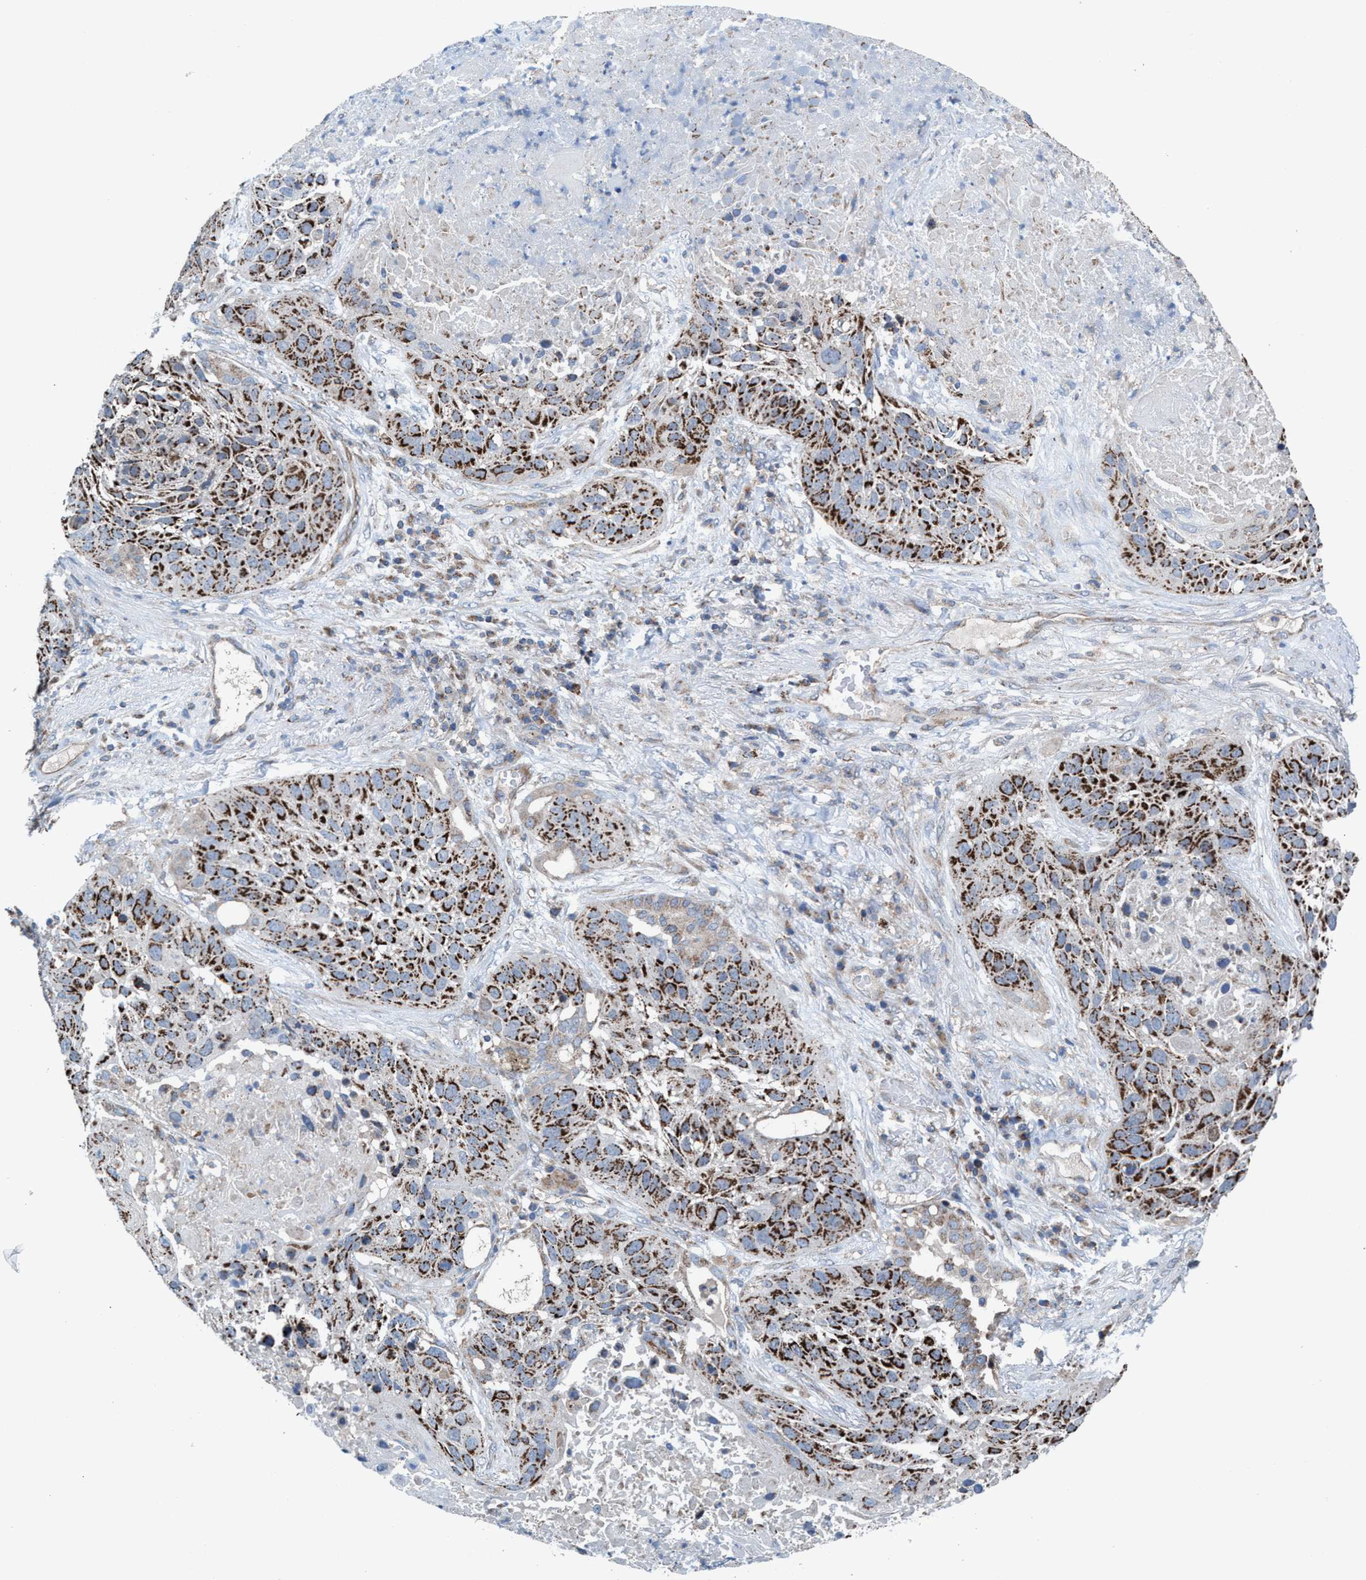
{"staining": {"intensity": "moderate", "quantity": ">75%", "location": "cytoplasmic/membranous"}, "tissue": "lung cancer", "cell_type": "Tumor cells", "image_type": "cancer", "snomed": [{"axis": "morphology", "description": "Squamous cell carcinoma, NOS"}, {"axis": "topography", "description": "Lung"}], "caption": "The immunohistochemical stain labels moderate cytoplasmic/membranous positivity in tumor cells of lung cancer (squamous cell carcinoma) tissue. (IHC, brightfield microscopy, high magnification).", "gene": "MRM1", "patient": {"sex": "male", "age": 57}}